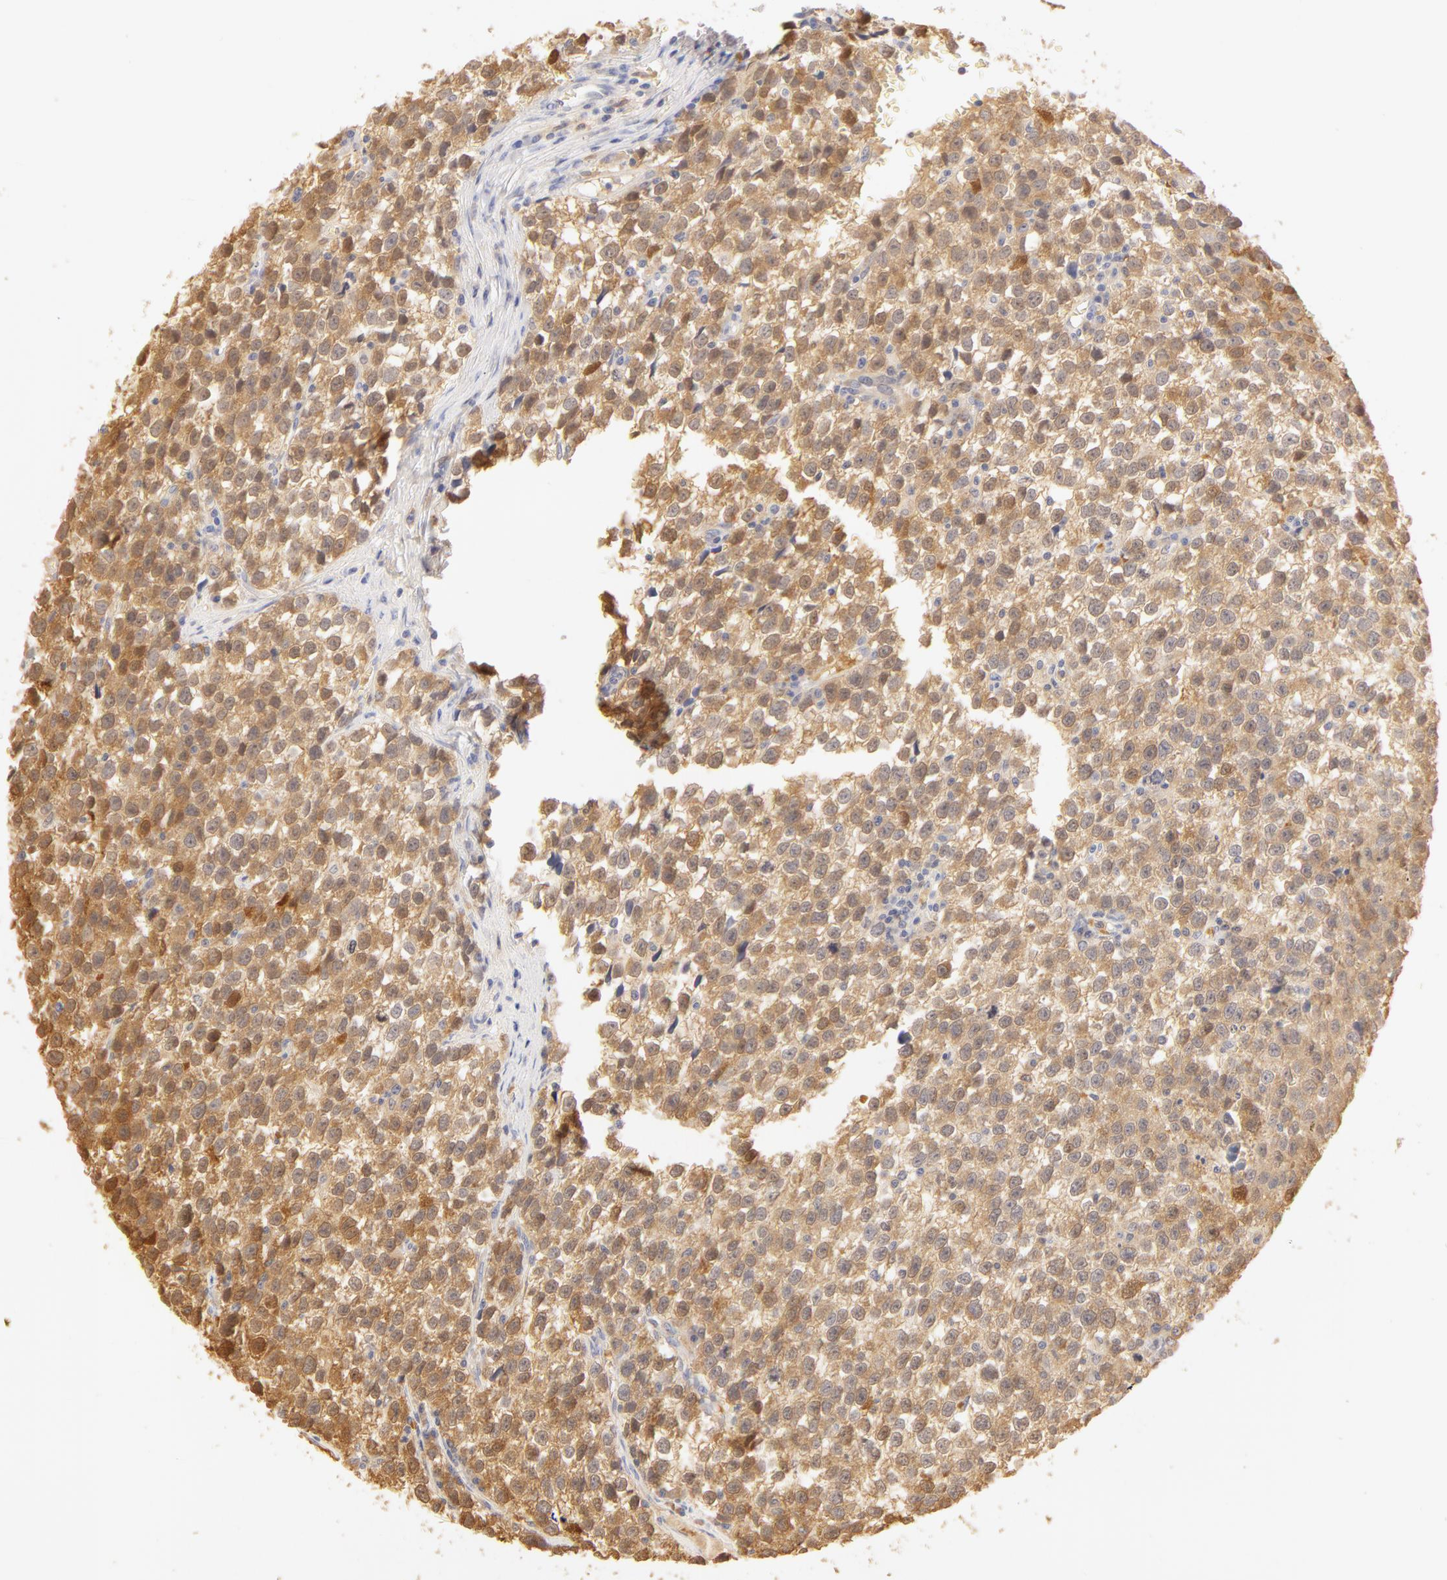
{"staining": {"intensity": "negative", "quantity": "none", "location": "none"}, "tissue": "testis cancer", "cell_type": "Tumor cells", "image_type": "cancer", "snomed": [{"axis": "morphology", "description": "Seminoma, NOS"}, {"axis": "topography", "description": "Testis"}], "caption": "Human testis seminoma stained for a protein using immunohistochemistry displays no positivity in tumor cells.", "gene": "CA2", "patient": {"sex": "male", "age": 35}}